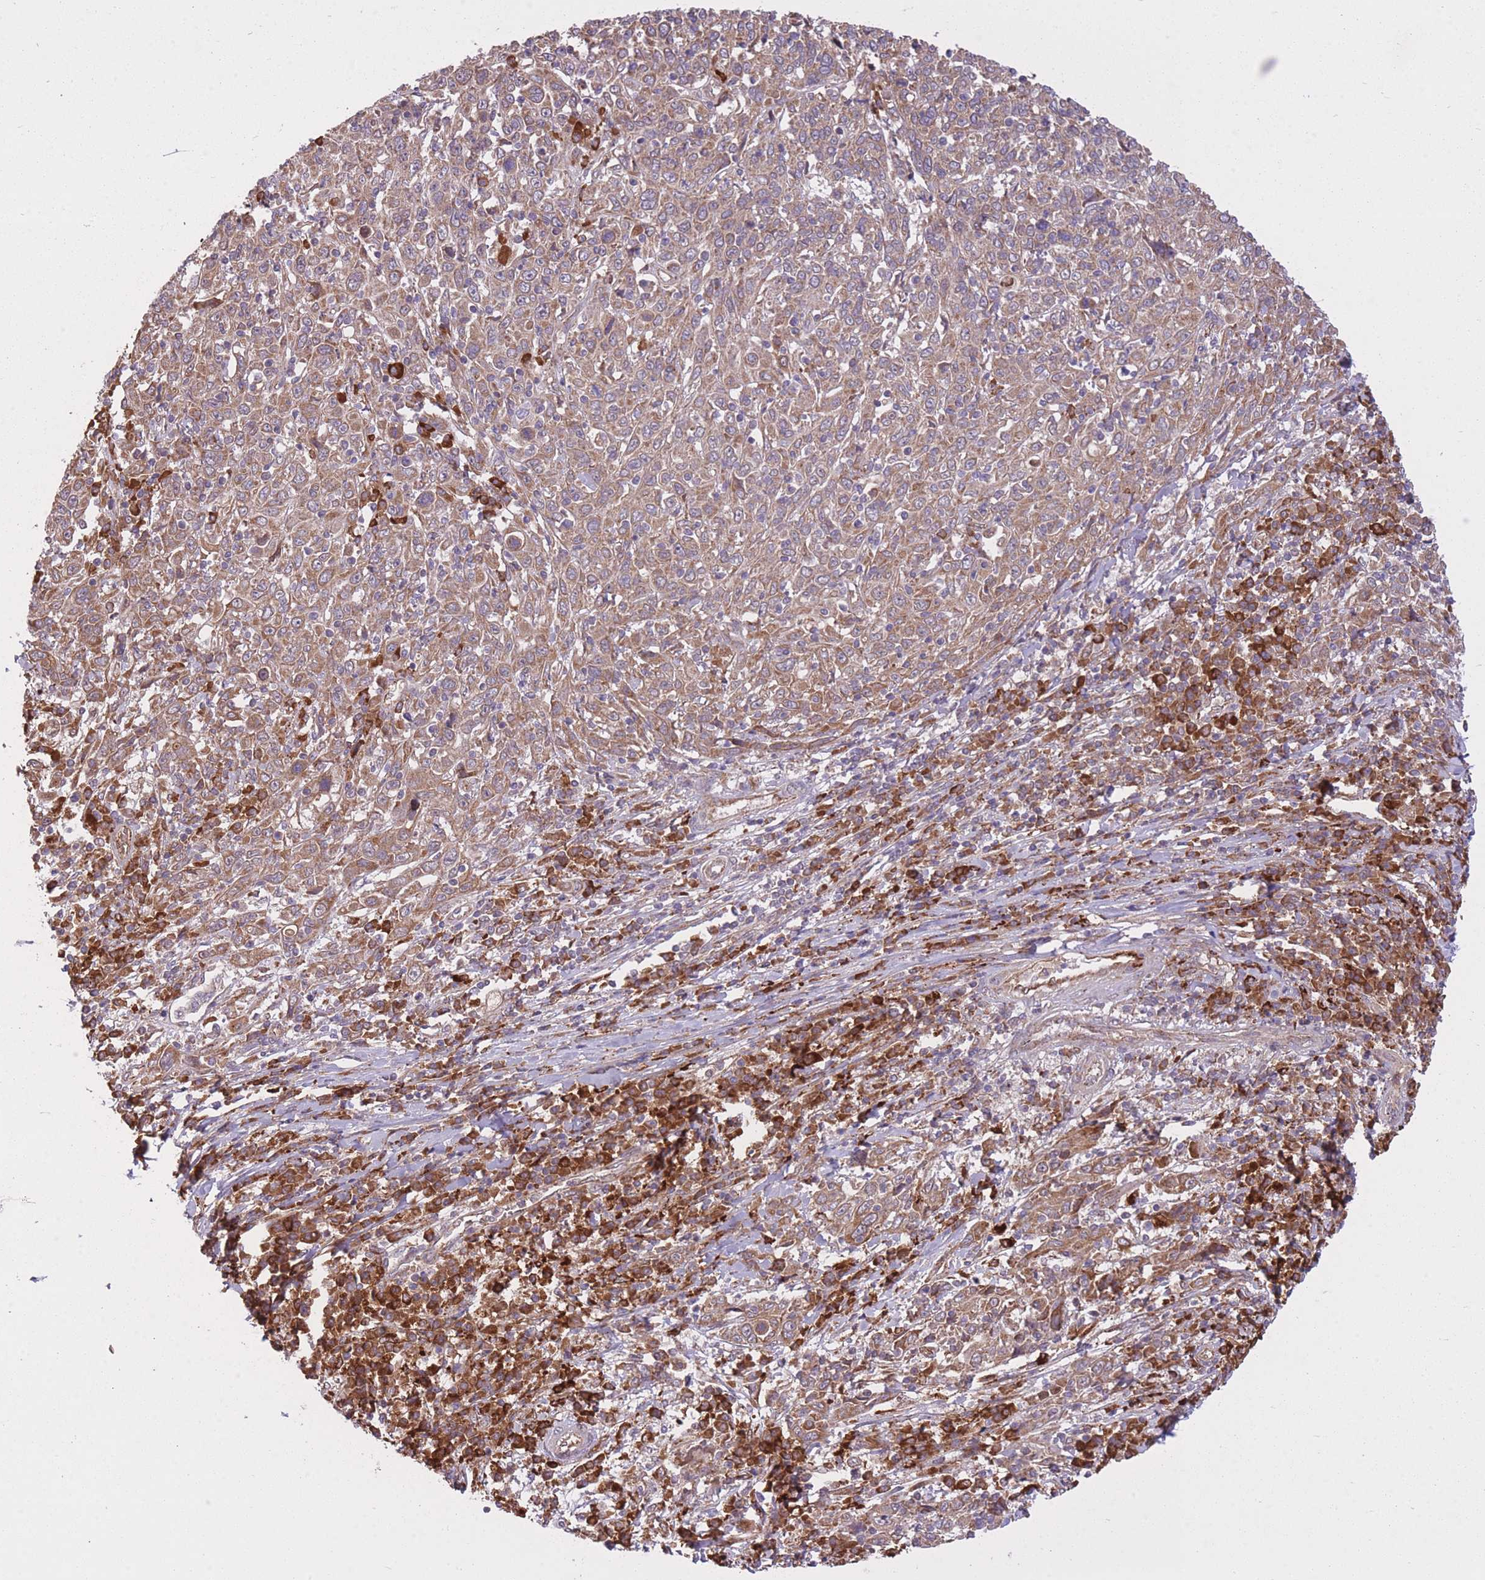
{"staining": {"intensity": "moderate", "quantity": ">75%", "location": "cytoplasmic/membranous"}, "tissue": "cervical cancer", "cell_type": "Tumor cells", "image_type": "cancer", "snomed": [{"axis": "morphology", "description": "Squamous cell carcinoma, NOS"}, {"axis": "topography", "description": "Cervix"}], "caption": "Cervical cancer stained for a protein (brown) shows moderate cytoplasmic/membranous positive expression in about >75% of tumor cells.", "gene": "POLR3F", "patient": {"sex": "female", "age": 46}}